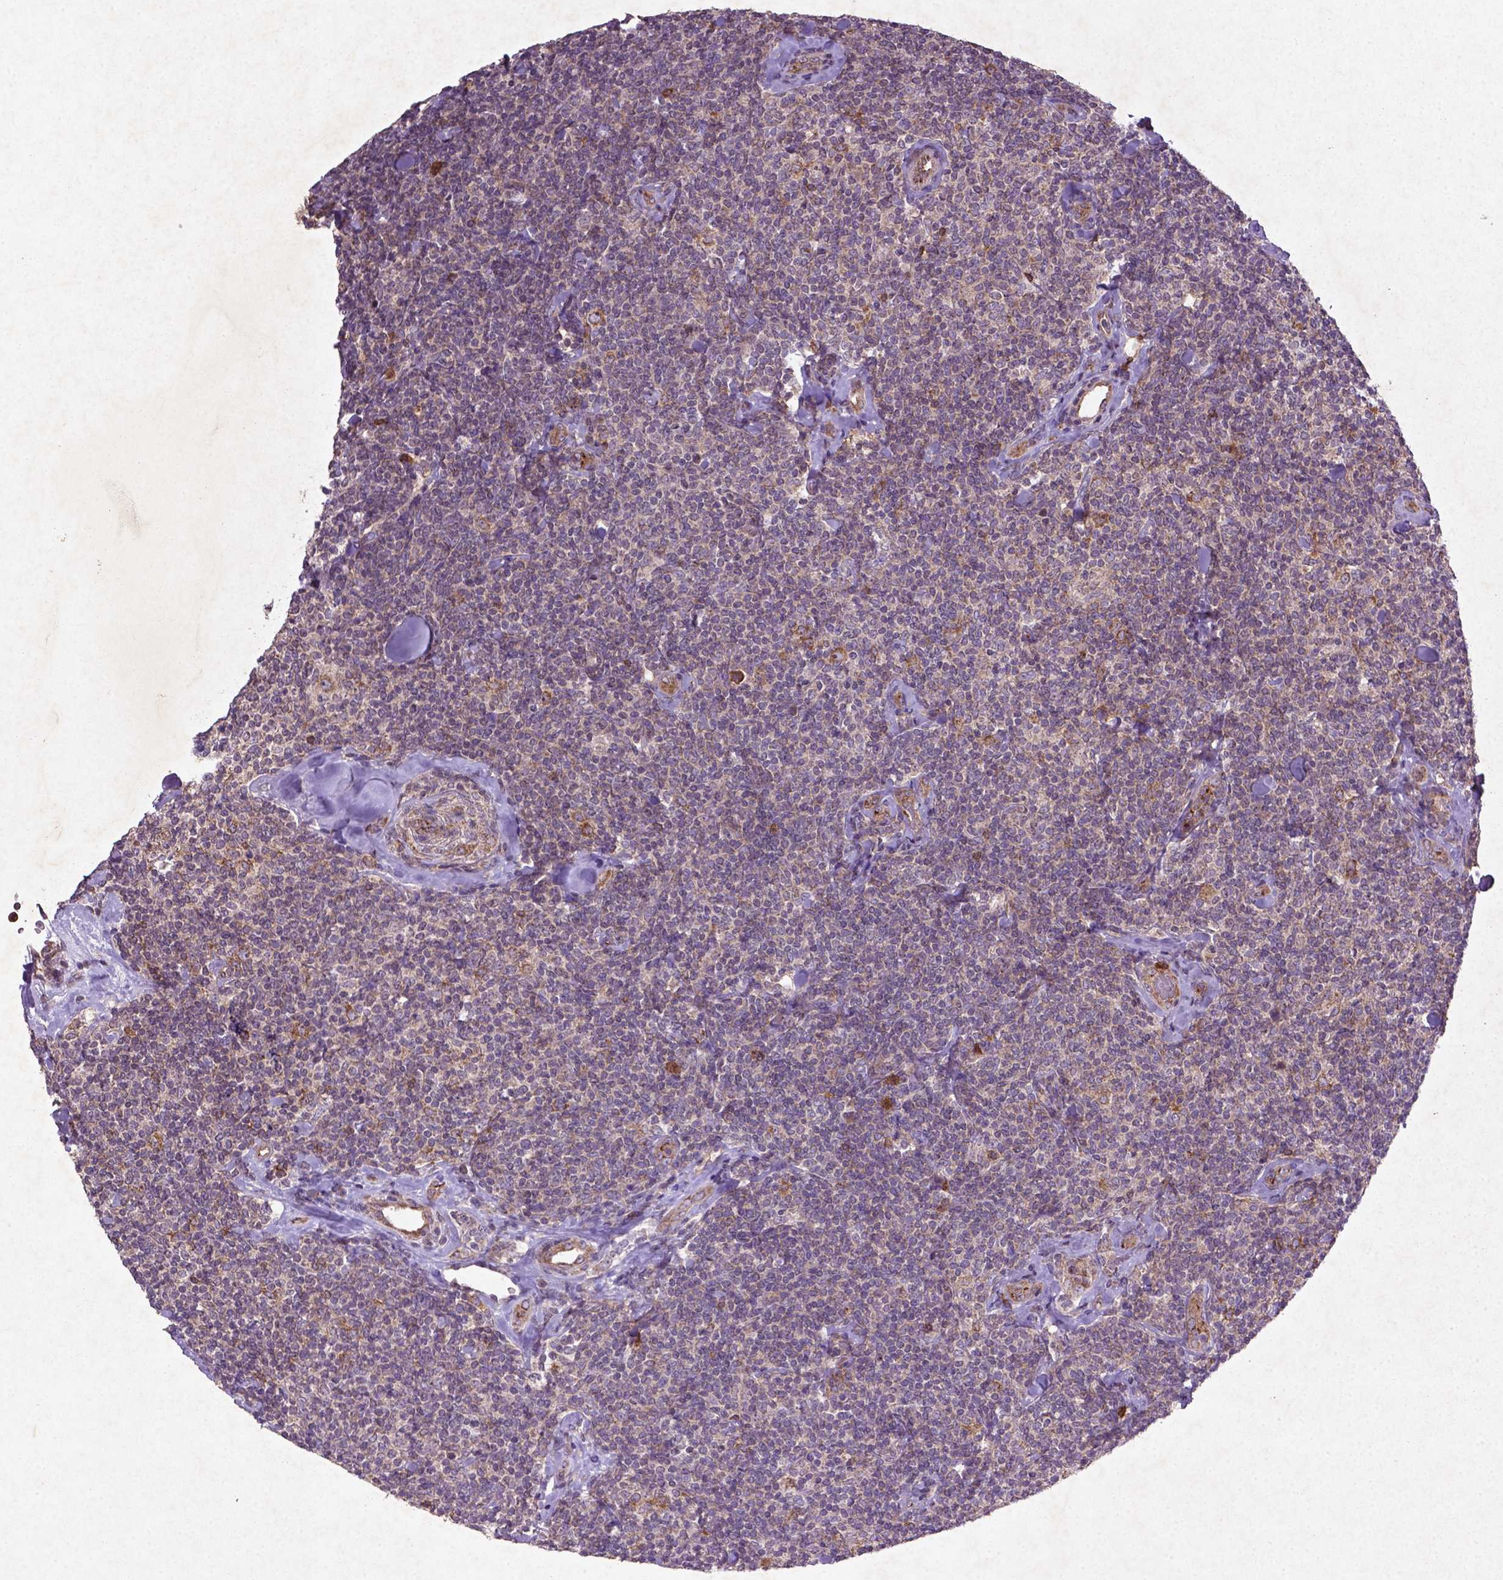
{"staining": {"intensity": "negative", "quantity": "none", "location": "none"}, "tissue": "lymphoma", "cell_type": "Tumor cells", "image_type": "cancer", "snomed": [{"axis": "morphology", "description": "Malignant lymphoma, non-Hodgkin's type, Low grade"}, {"axis": "topography", "description": "Lymph node"}], "caption": "A micrograph of human malignant lymphoma, non-Hodgkin's type (low-grade) is negative for staining in tumor cells. Brightfield microscopy of immunohistochemistry (IHC) stained with DAB (brown) and hematoxylin (blue), captured at high magnification.", "gene": "MTOR", "patient": {"sex": "female", "age": 56}}